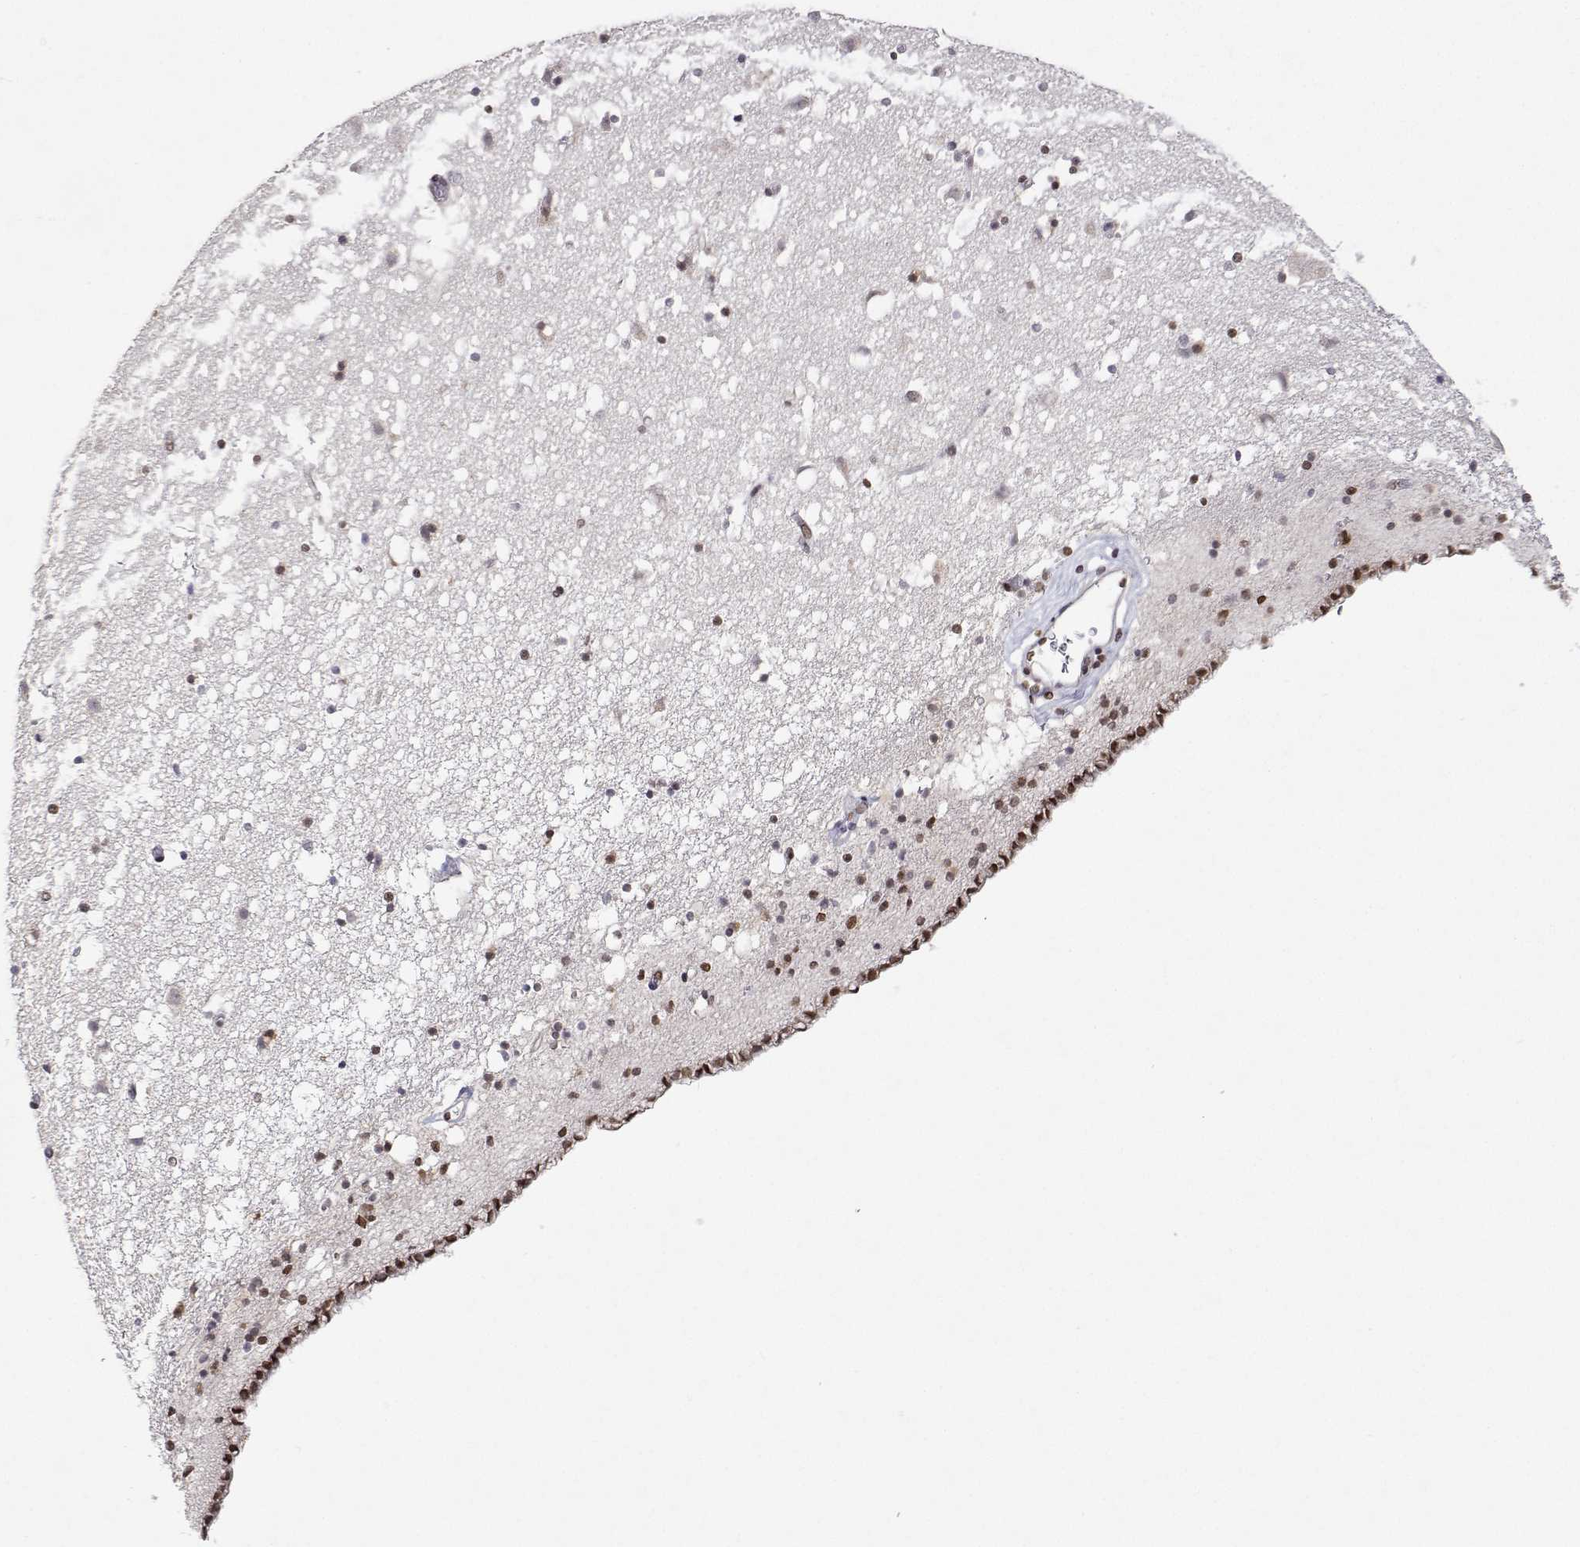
{"staining": {"intensity": "strong", "quantity": "<25%", "location": "nuclear"}, "tissue": "caudate", "cell_type": "Glial cells", "image_type": "normal", "snomed": [{"axis": "morphology", "description": "Normal tissue, NOS"}, {"axis": "topography", "description": "Lateral ventricle wall"}], "caption": "DAB immunohistochemical staining of unremarkable caudate displays strong nuclear protein expression in approximately <25% of glial cells.", "gene": "XPC", "patient": {"sex": "female", "age": 42}}